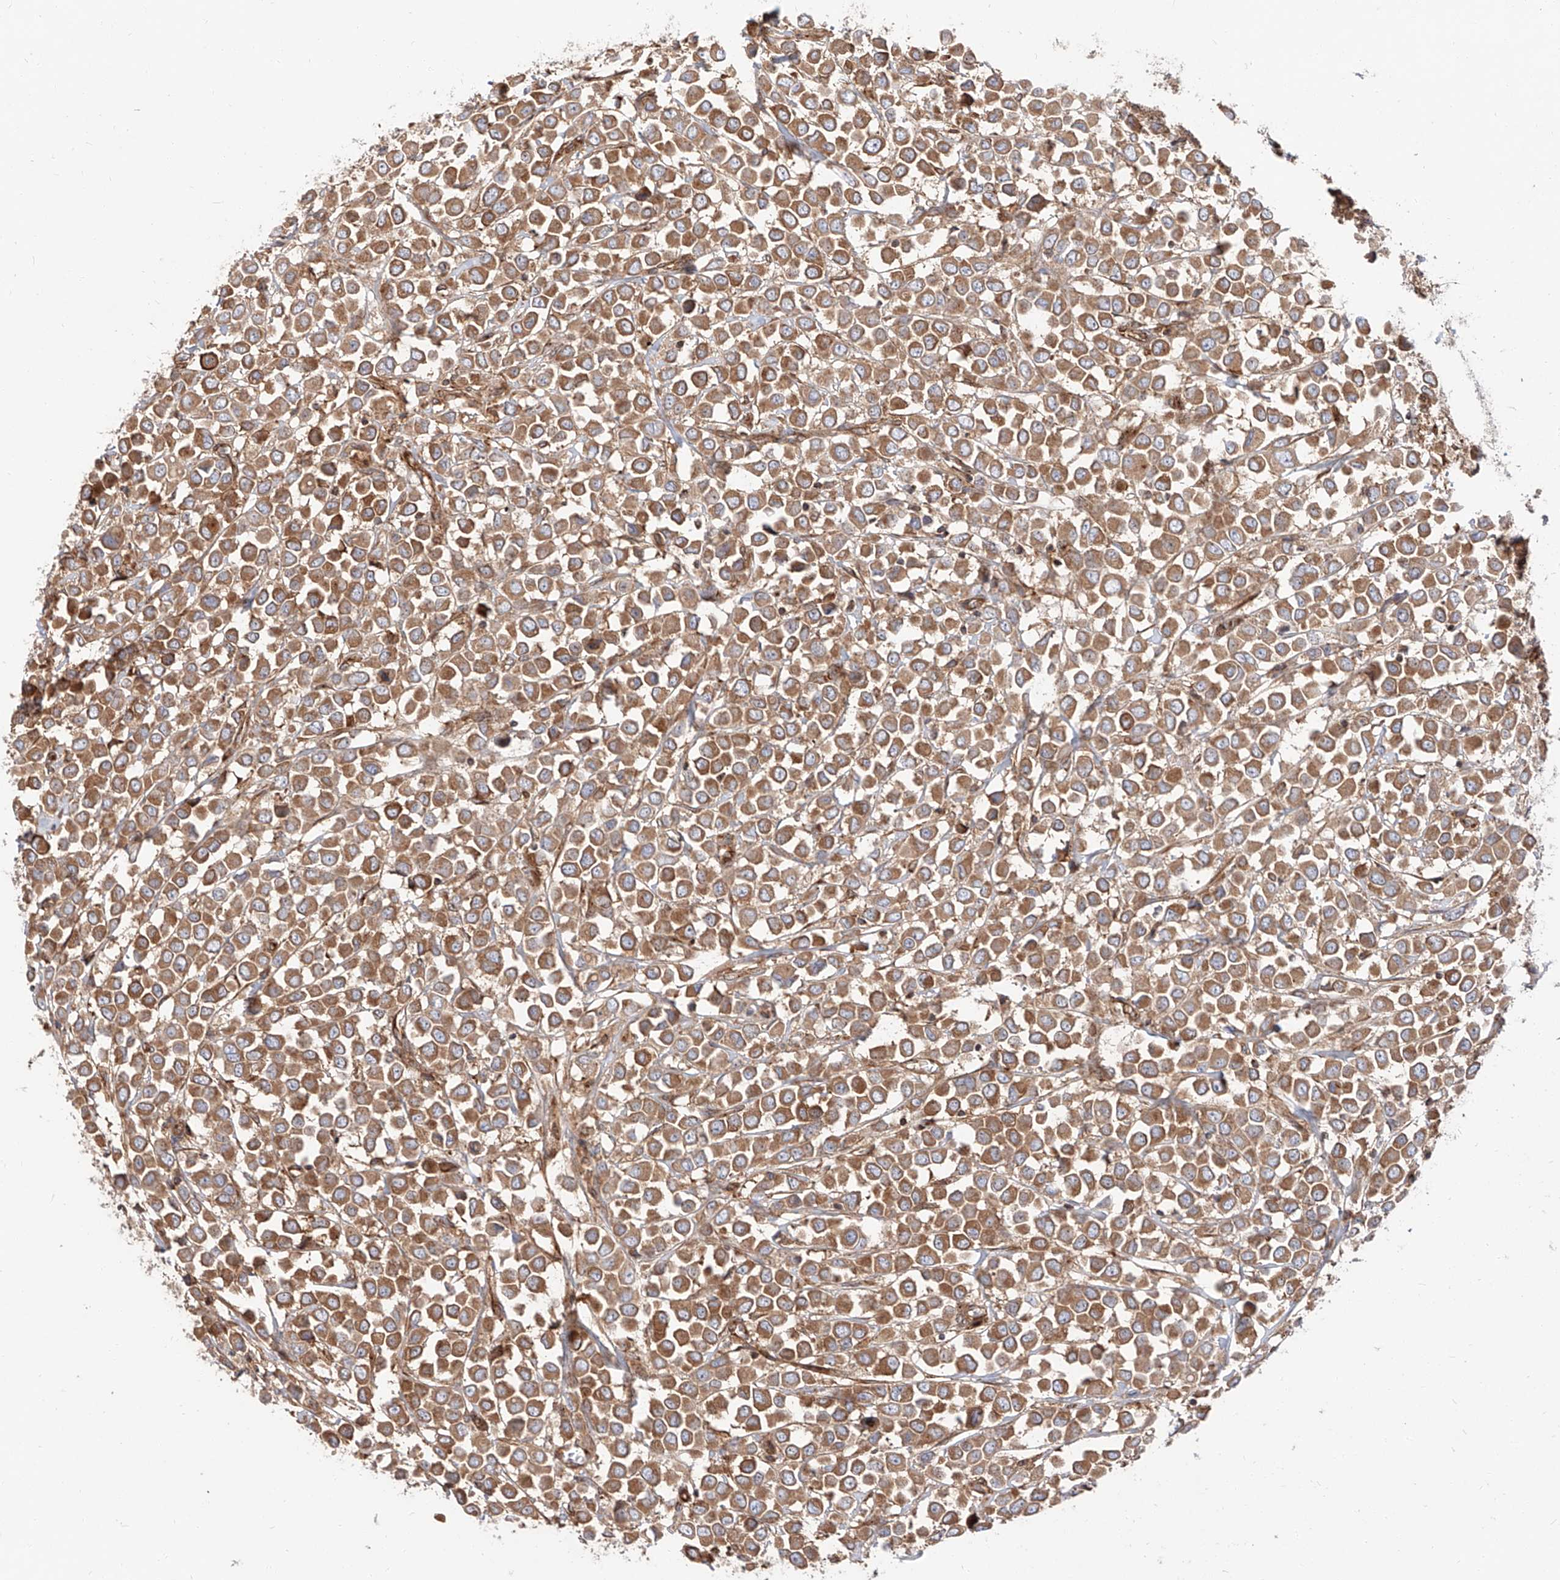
{"staining": {"intensity": "moderate", "quantity": ">75%", "location": "cytoplasmic/membranous"}, "tissue": "breast cancer", "cell_type": "Tumor cells", "image_type": "cancer", "snomed": [{"axis": "morphology", "description": "Duct carcinoma"}, {"axis": "topography", "description": "Breast"}], "caption": "High-power microscopy captured an IHC histopathology image of breast cancer (infiltrating ductal carcinoma), revealing moderate cytoplasmic/membranous staining in approximately >75% of tumor cells.", "gene": "ISCA2", "patient": {"sex": "female", "age": 61}}